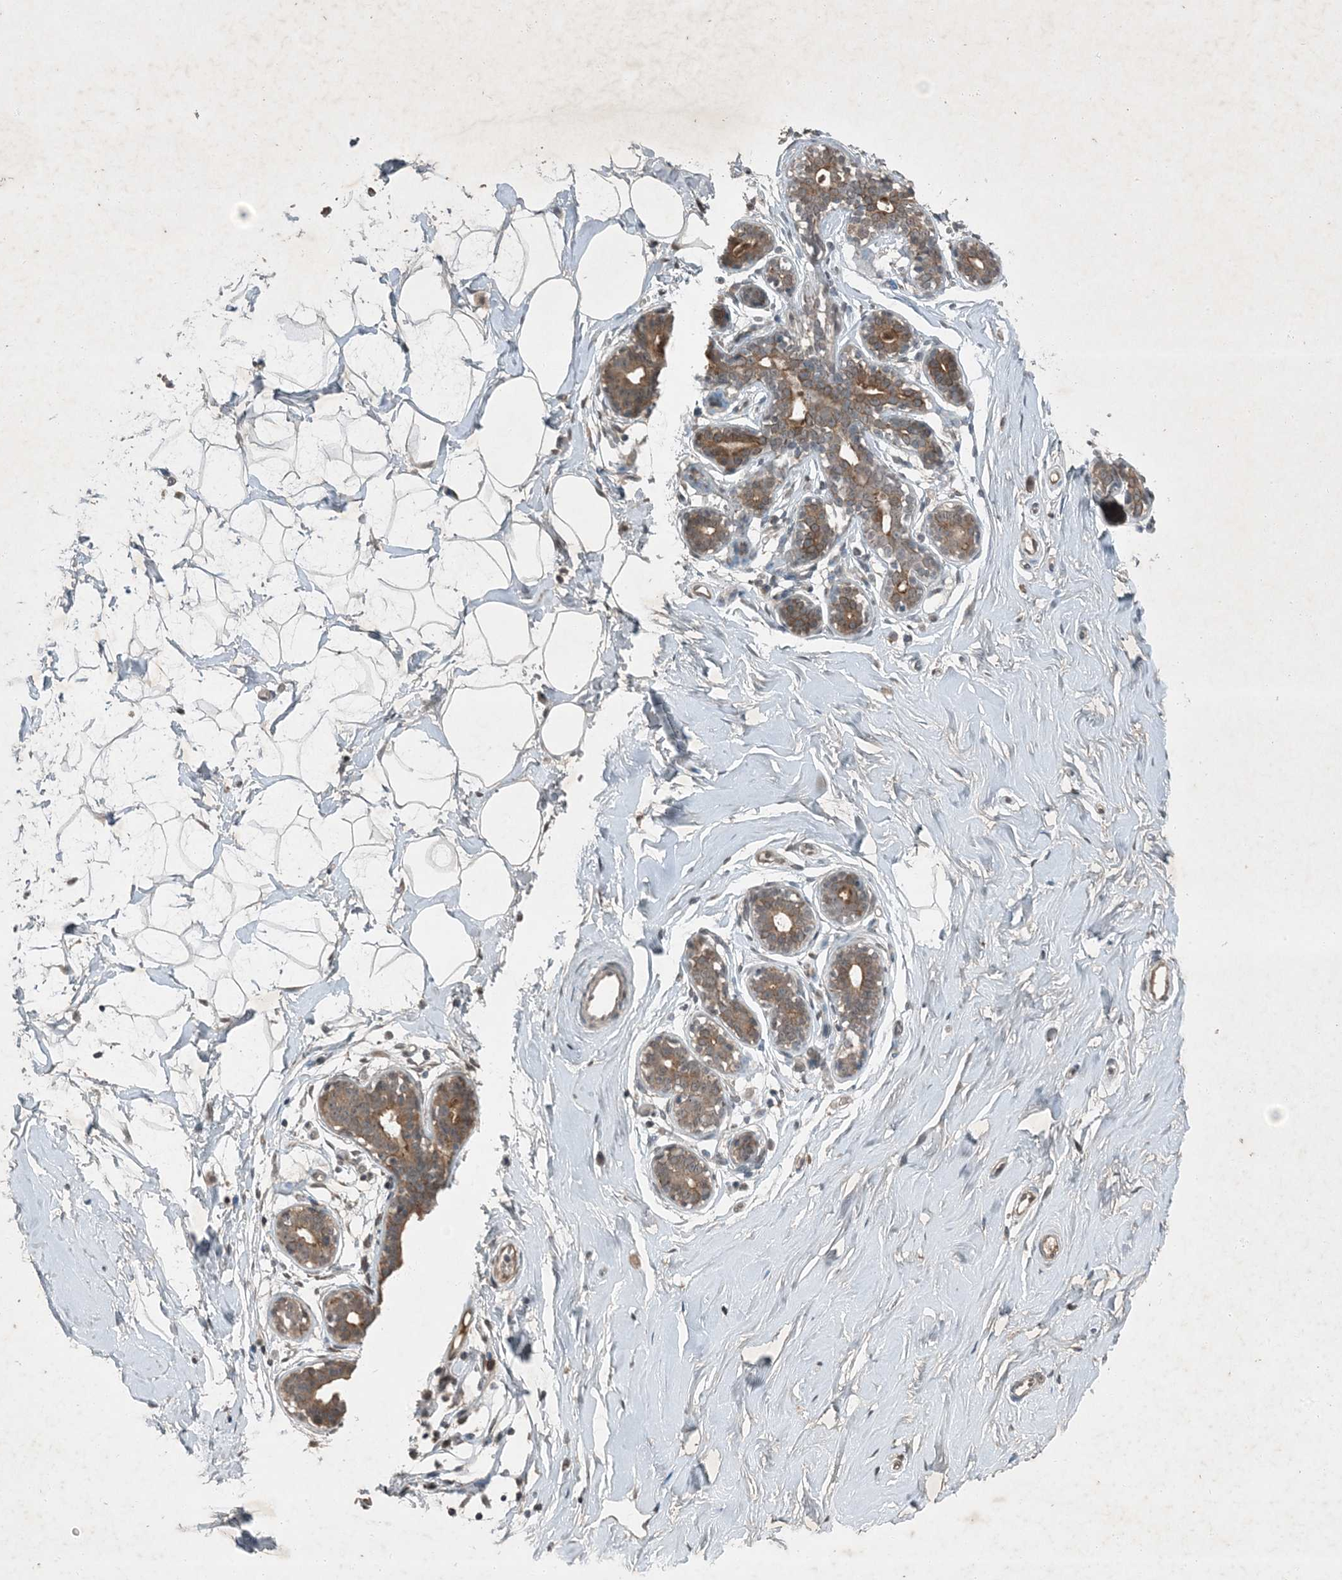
{"staining": {"intensity": "weak", "quantity": "<25%", "location": "cytoplasmic/membranous"}, "tissue": "breast", "cell_type": "Adipocytes", "image_type": "normal", "snomed": [{"axis": "morphology", "description": "Normal tissue, NOS"}, {"axis": "morphology", "description": "Adenoma, NOS"}, {"axis": "topography", "description": "Breast"}], "caption": "IHC image of normal breast: human breast stained with DAB (3,3'-diaminobenzidine) reveals no significant protein expression in adipocytes. (Stains: DAB immunohistochemistry (IHC) with hematoxylin counter stain, Microscopy: brightfield microscopy at high magnification).", "gene": "MDN1", "patient": {"sex": "female", "age": 23}}